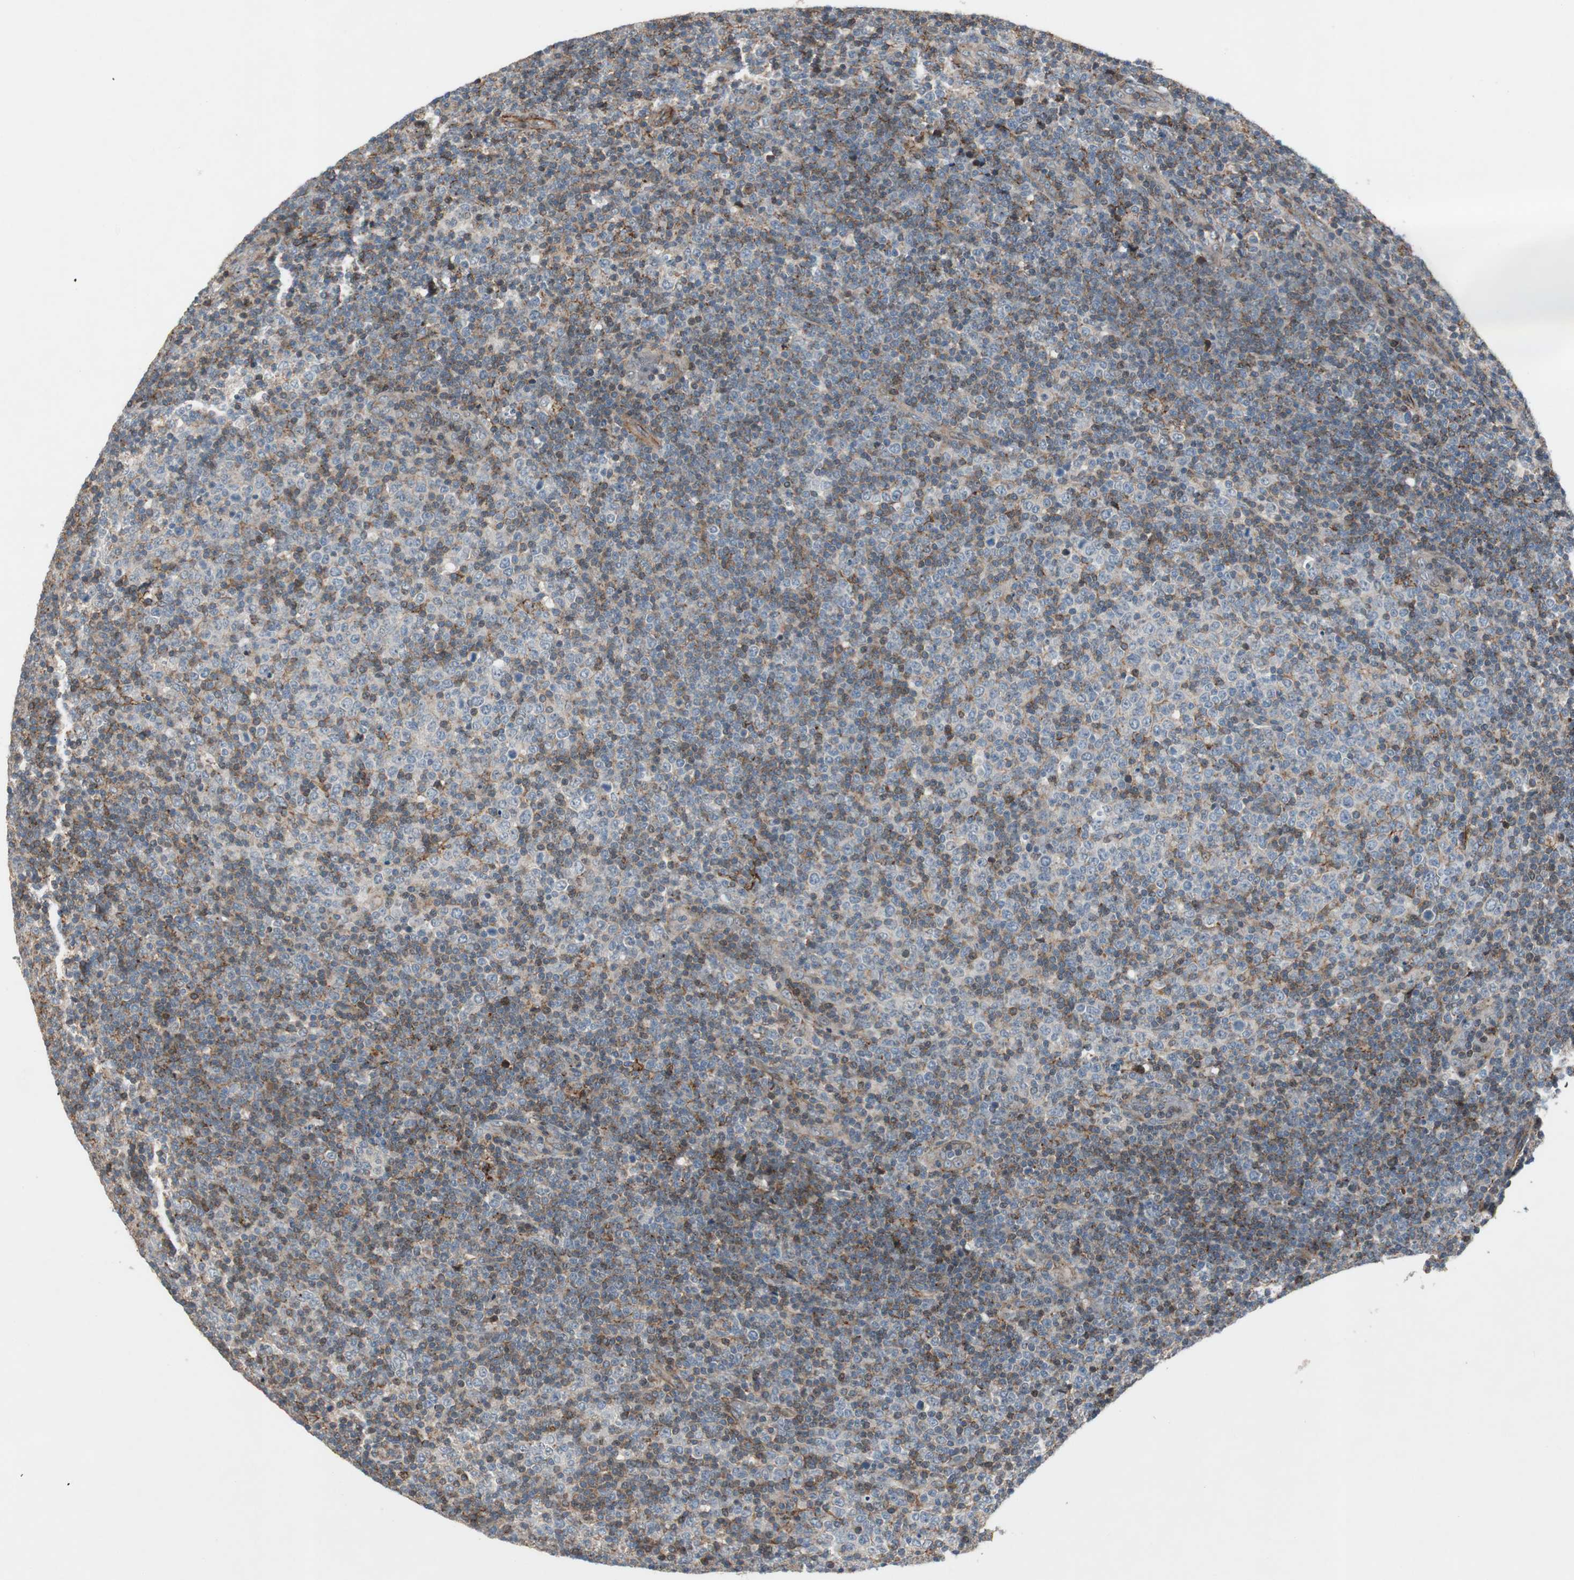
{"staining": {"intensity": "moderate", "quantity": "<25%", "location": "cytoplasmic/membranous"}, "tissue": "lymphoma", "cell_type": "Tumor cells", "image_type": "cancer", "snomed": [{"axis": "morphology", "description": "Malignant lymphoma, non-Hodgkin's type, Low grade"}, {"axis": "topography", "description": "Lymph node"}], "caption": "Immunohistochemical staining of low-grade malignant lymphoma, non-Hodgkin's type exhibits low levels of moderate cytoplasmic/membranous staining in approximately <25% of tumor cells.", "gene": "GRHL1", "patient": {"sex": "male", "age": 70}}